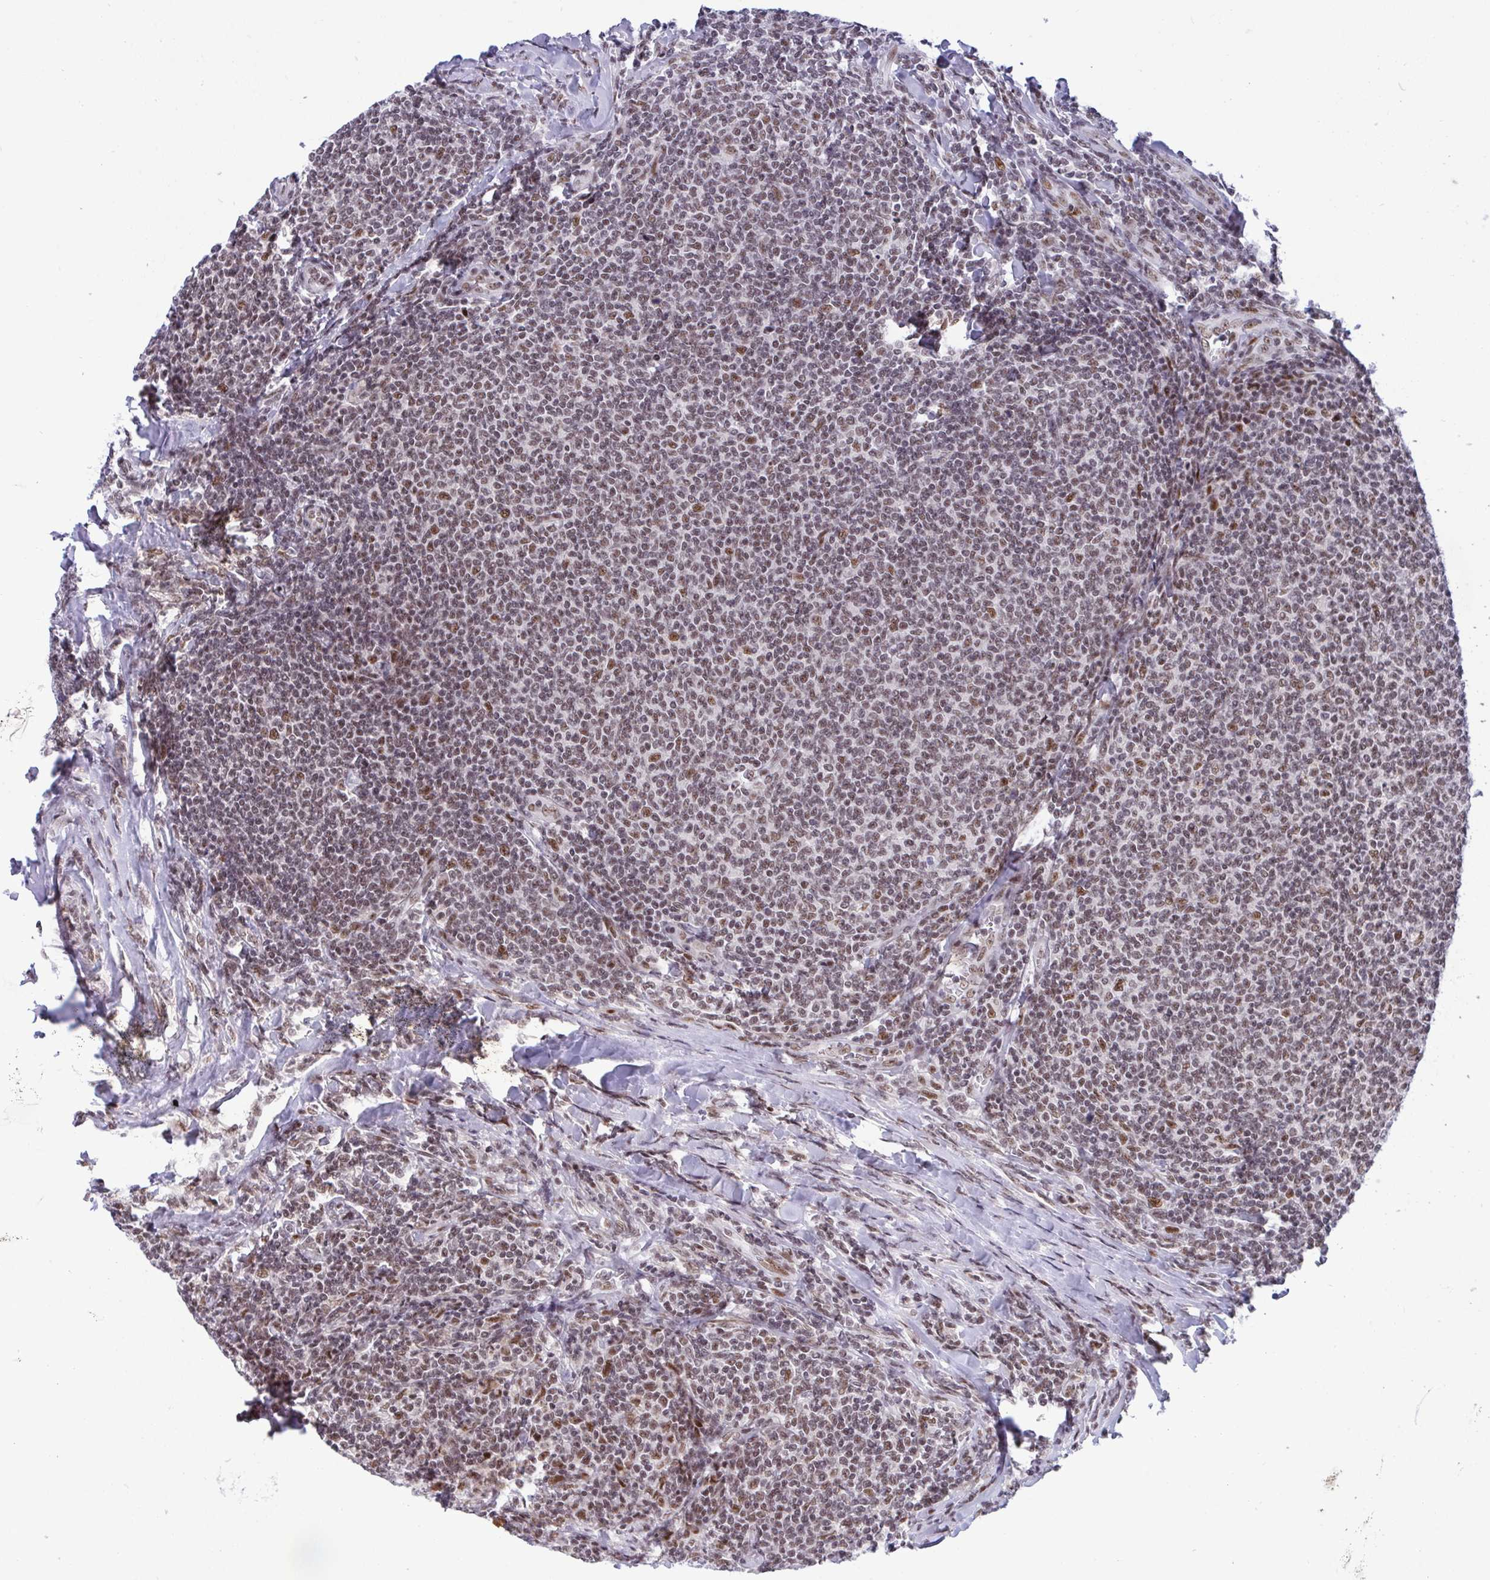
{"staining": {"intensity": "moderate", "quantity": "25%-75%", "location": "nuclear"}, "tissue": "lymphoma", "cell_type": "Tumor cells", "image_type": "cancer", "snomed": [{"axis": "morphology", "description": "Malignant lymphoma, non-Hodgkin's type, Low grade"}, {"axis": "topography", "description": "Lymph node"}], "caption": "IHC photomicrograph of human low-grade malignant lymphoma, non-Hodgkin's type stained for a protein (brown), which demonstrates medium levels of moderate nuclear expression in approximately 25%-75% of tumor cells.", "gene": "WBP11", "patient": {"sex": "male", "age": 52}}